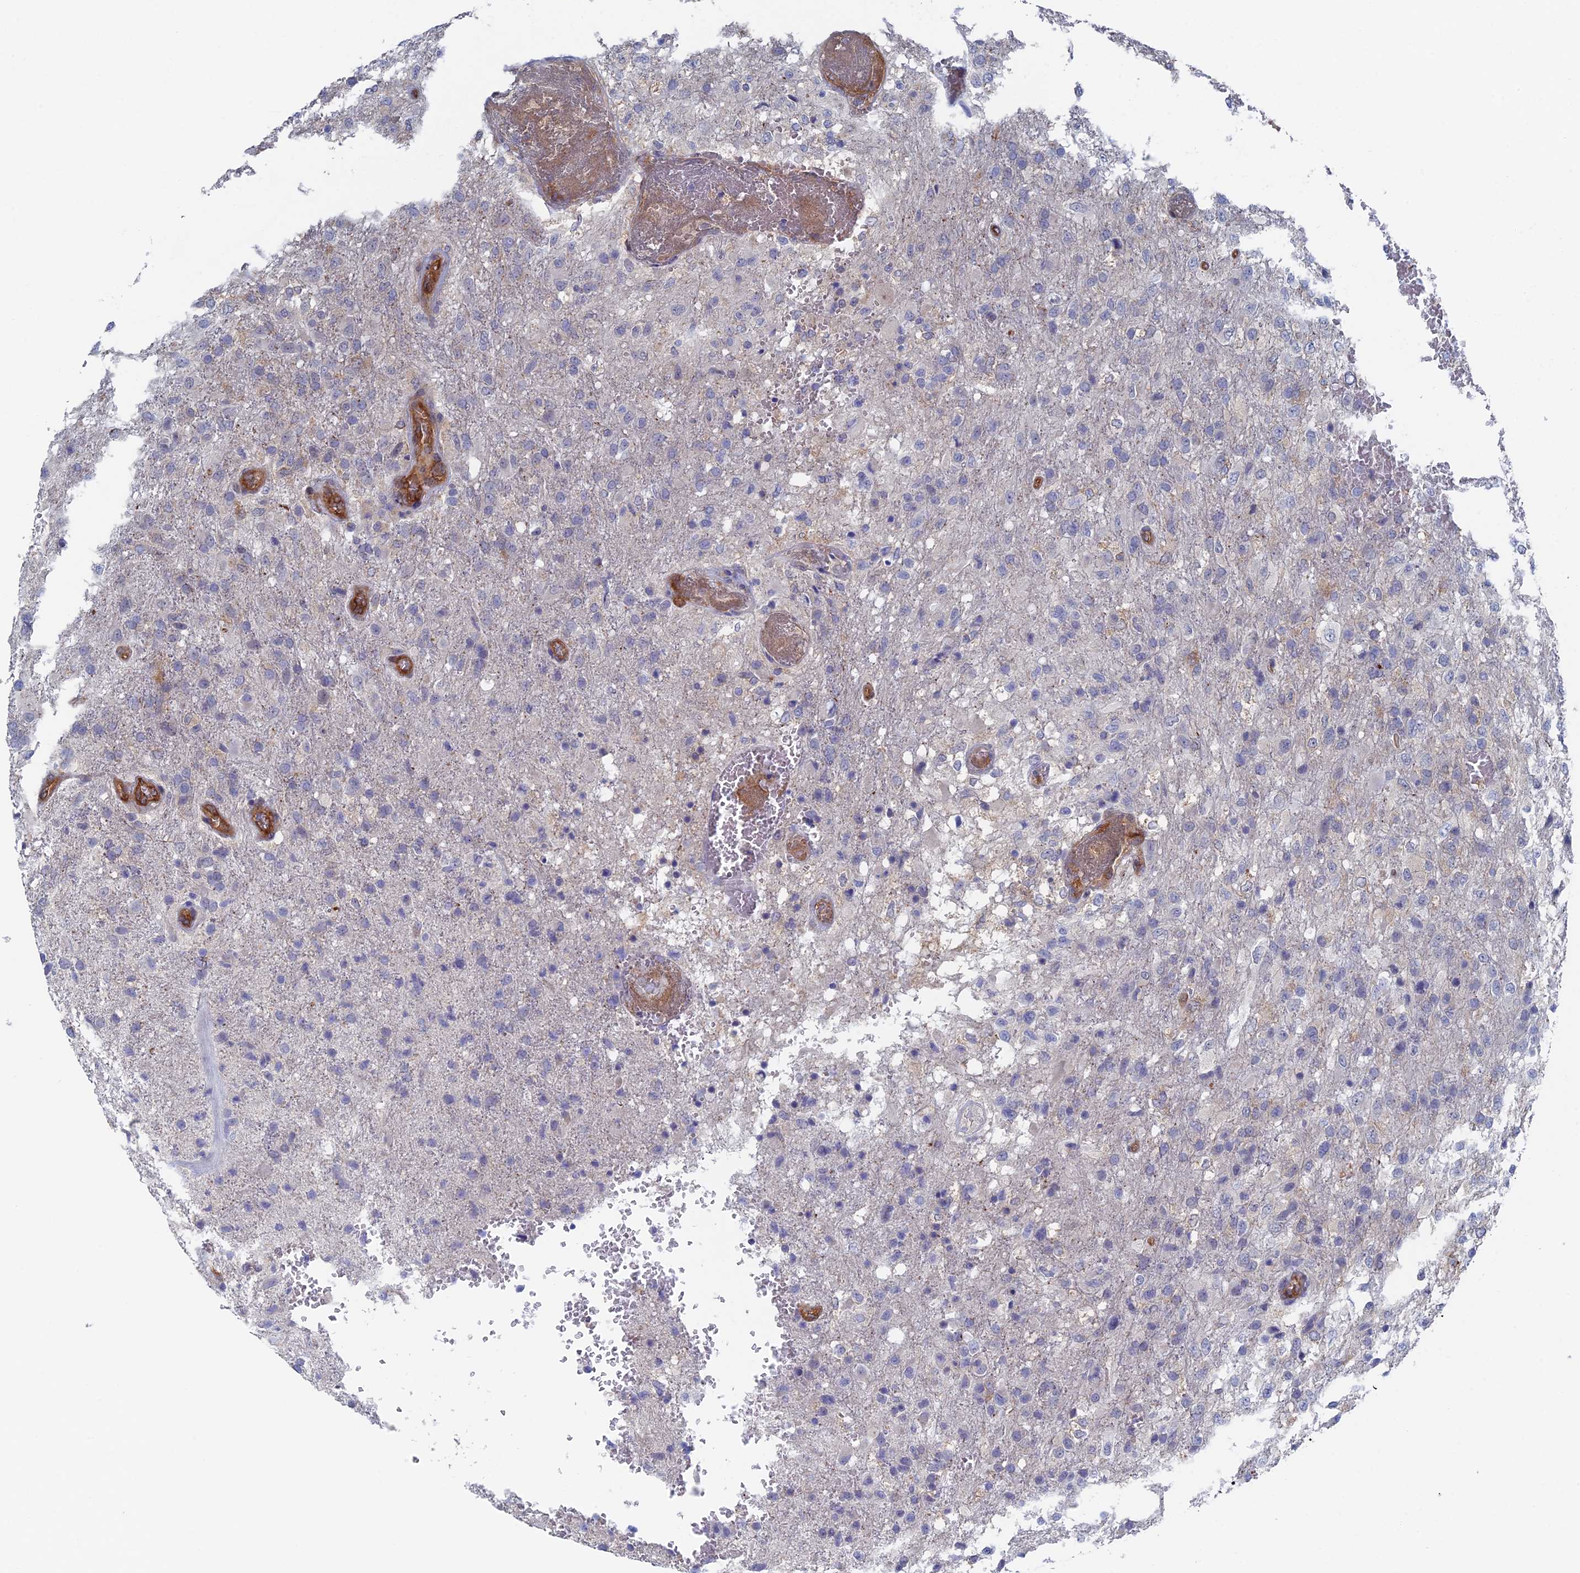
{"staining": {"intensity": "negative", "quantity": "none", "location": "none"}, "tissue": "glioma", "cell_type": "Tumor cells", "image_type": "cancer", "snomed": [{"axis": "morphology", "description": "Glioma, malignant, High grade"}, {"axis": "topography", "description": "Brain"}], "caption": "IHC micrograph of glioma stained for a protein (brown), which demonstrates no positivity in tumor cells.", "gene": "ARAP3", "patient": {"sex": "female", "age": 74}}